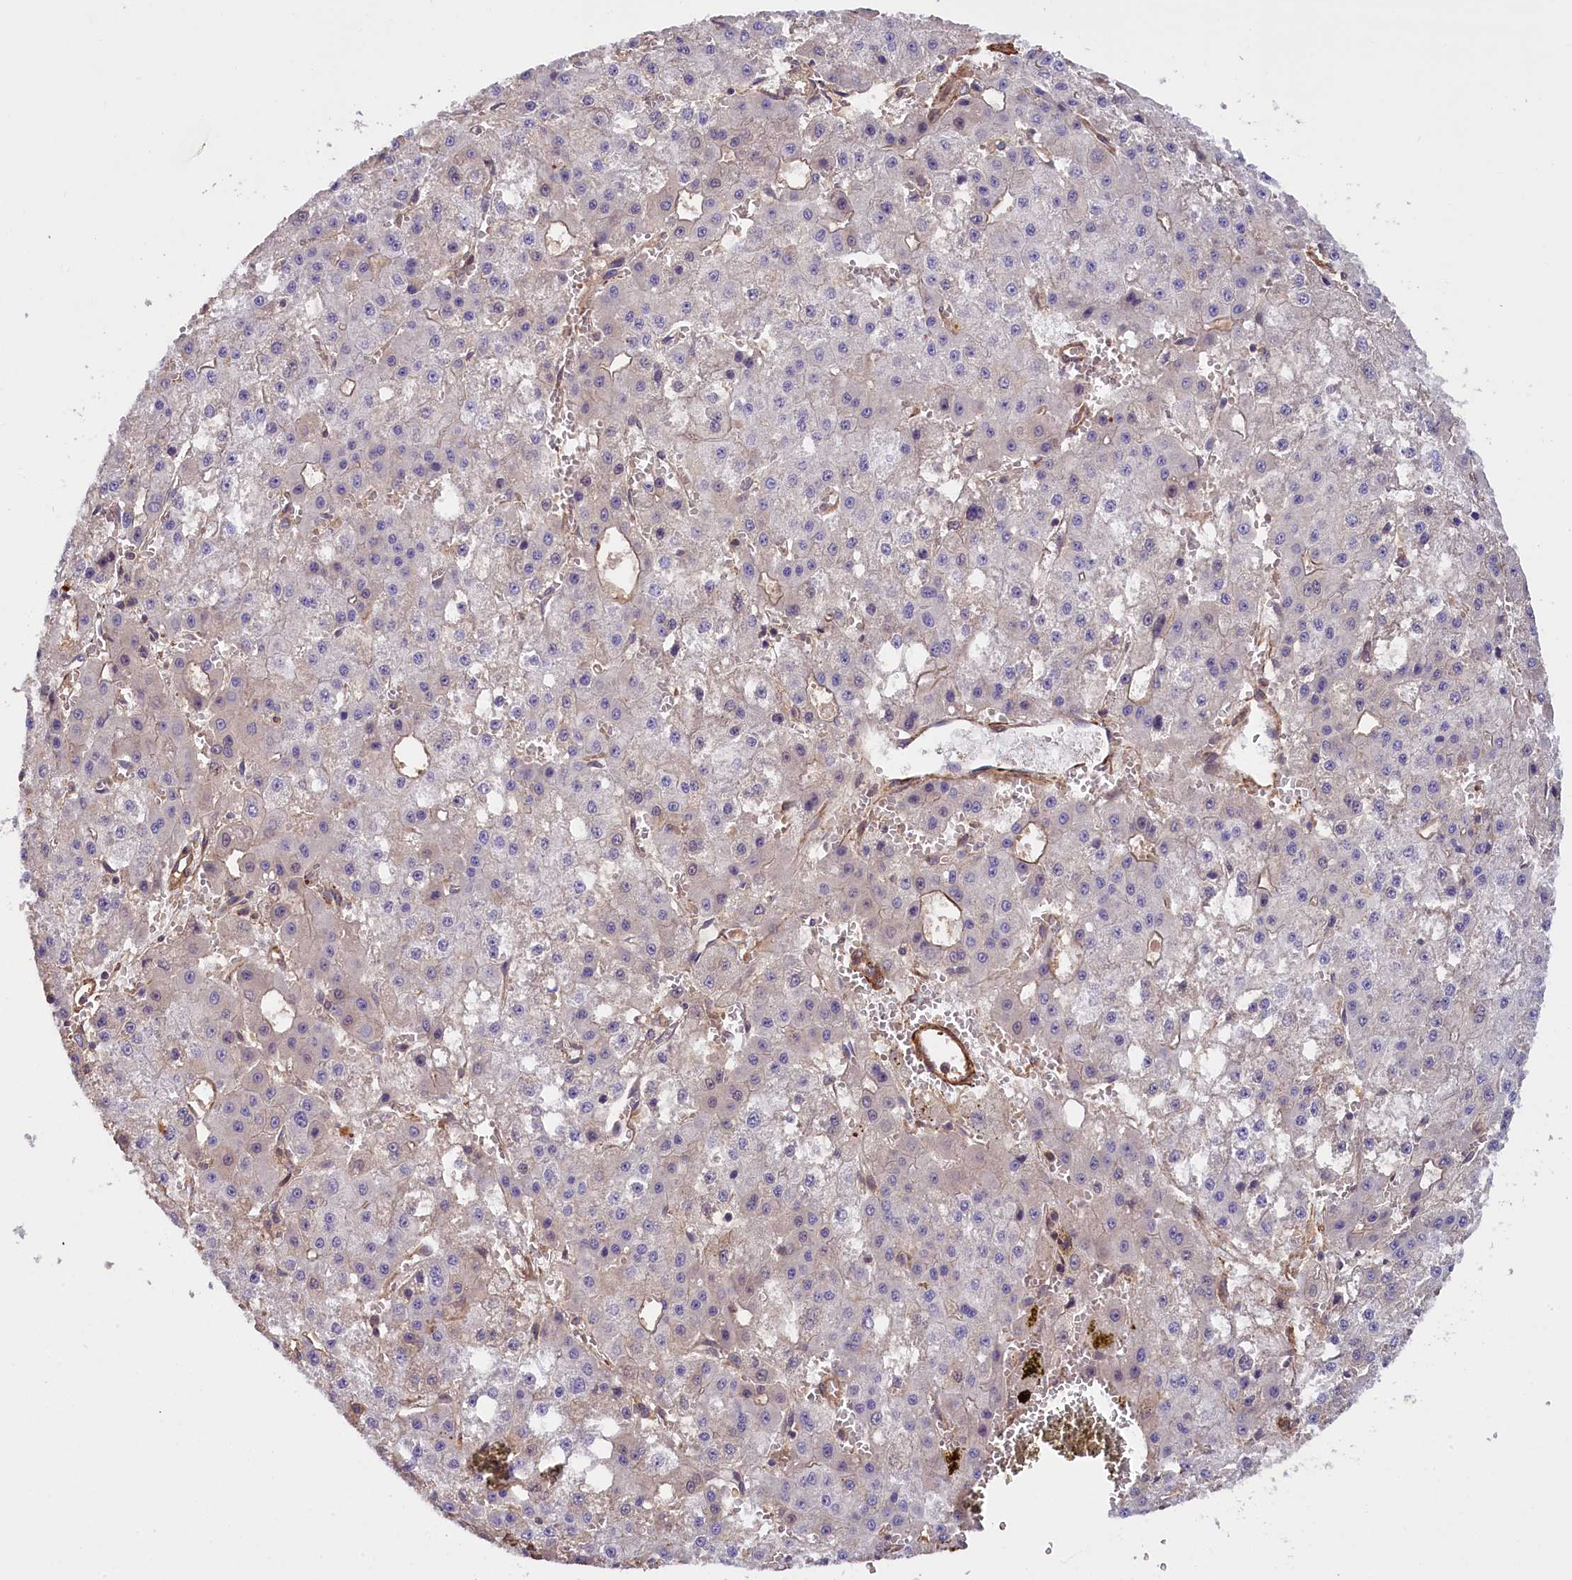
{"staining": {"intensity": "weak", "quantity": "<25%", "location": "cytoplasmic/membranous"}, "tissue": "liver cancer", "cell_type": "Tumor cells", "image_type": "cancer", "snomed": [{"axis": "morphology", "description": "Carcinoma, Hepatocellular, NOS"}, {"axis": "topography", "description": "Liver"}], "caption": "Tumor cells show no significant expression in hepatocellular carcinoma (liver).", "gene": "FUZ", "patient": {"sex": "male", "age": 47}}